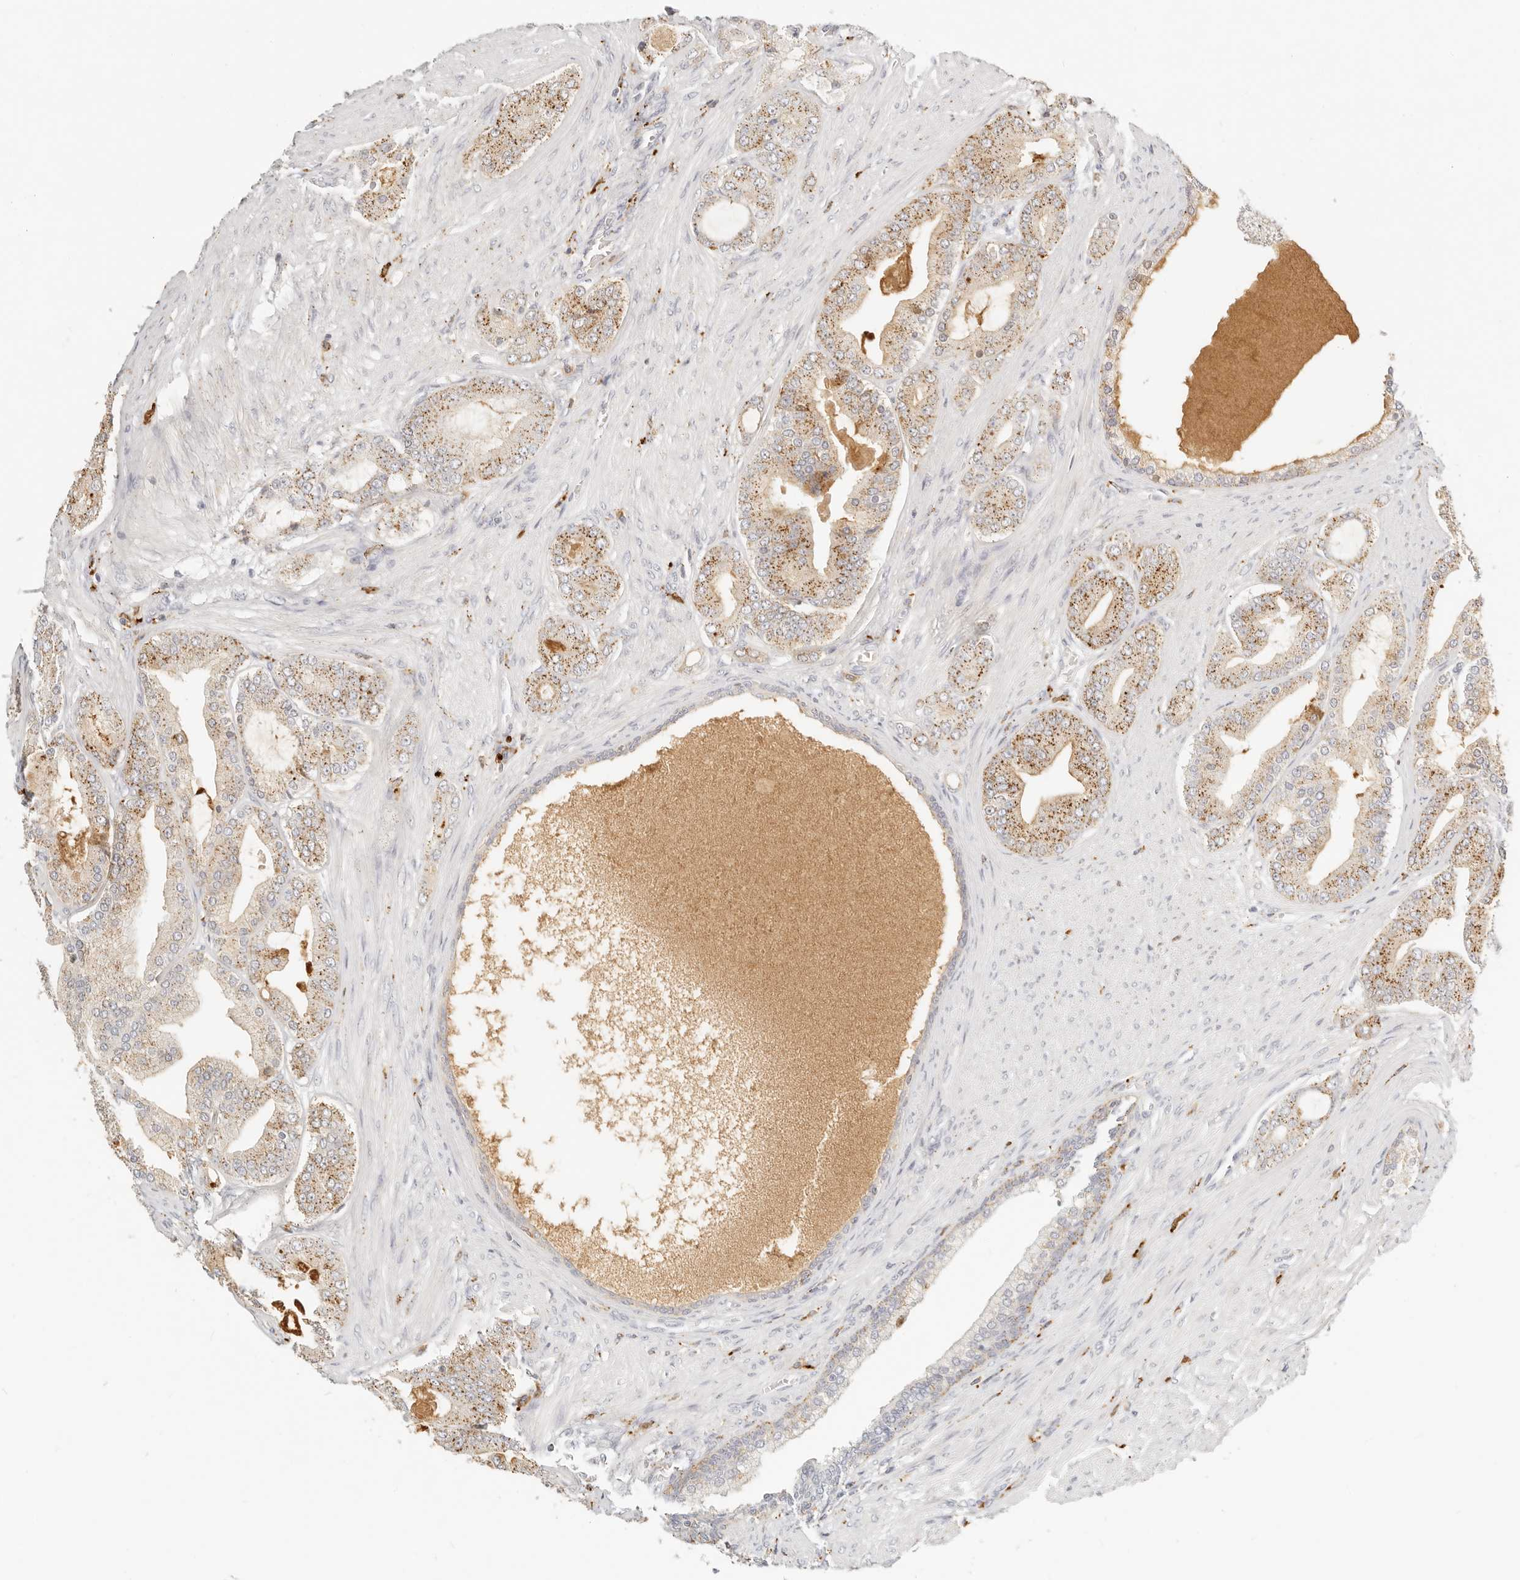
{"staining": {"intensity": "moderate", "quantity": ">75%", "location": "cytoplasmic/membranous"}, "tissue": "prostate cancer", "cell_type": "Tumor cells", "image_type": "cancer", "snomed": [{"axis": "morphology", "description": "Adenocarcinoma, High grade"}, {"axis": "topography", "description": "Prostate"}], "caption": "High-magnification brightfield microscopy of prostate high-grade adenocarcinoma stained with DAB (brown) and counterstained with hematoxylin (blue). tumor cells exhibit moderate cytoplasmic/membranous positivity is appreciated in about>75% of cells.", "gene": "RNASET2", "patient": {"sex": "male", "age": 60}}